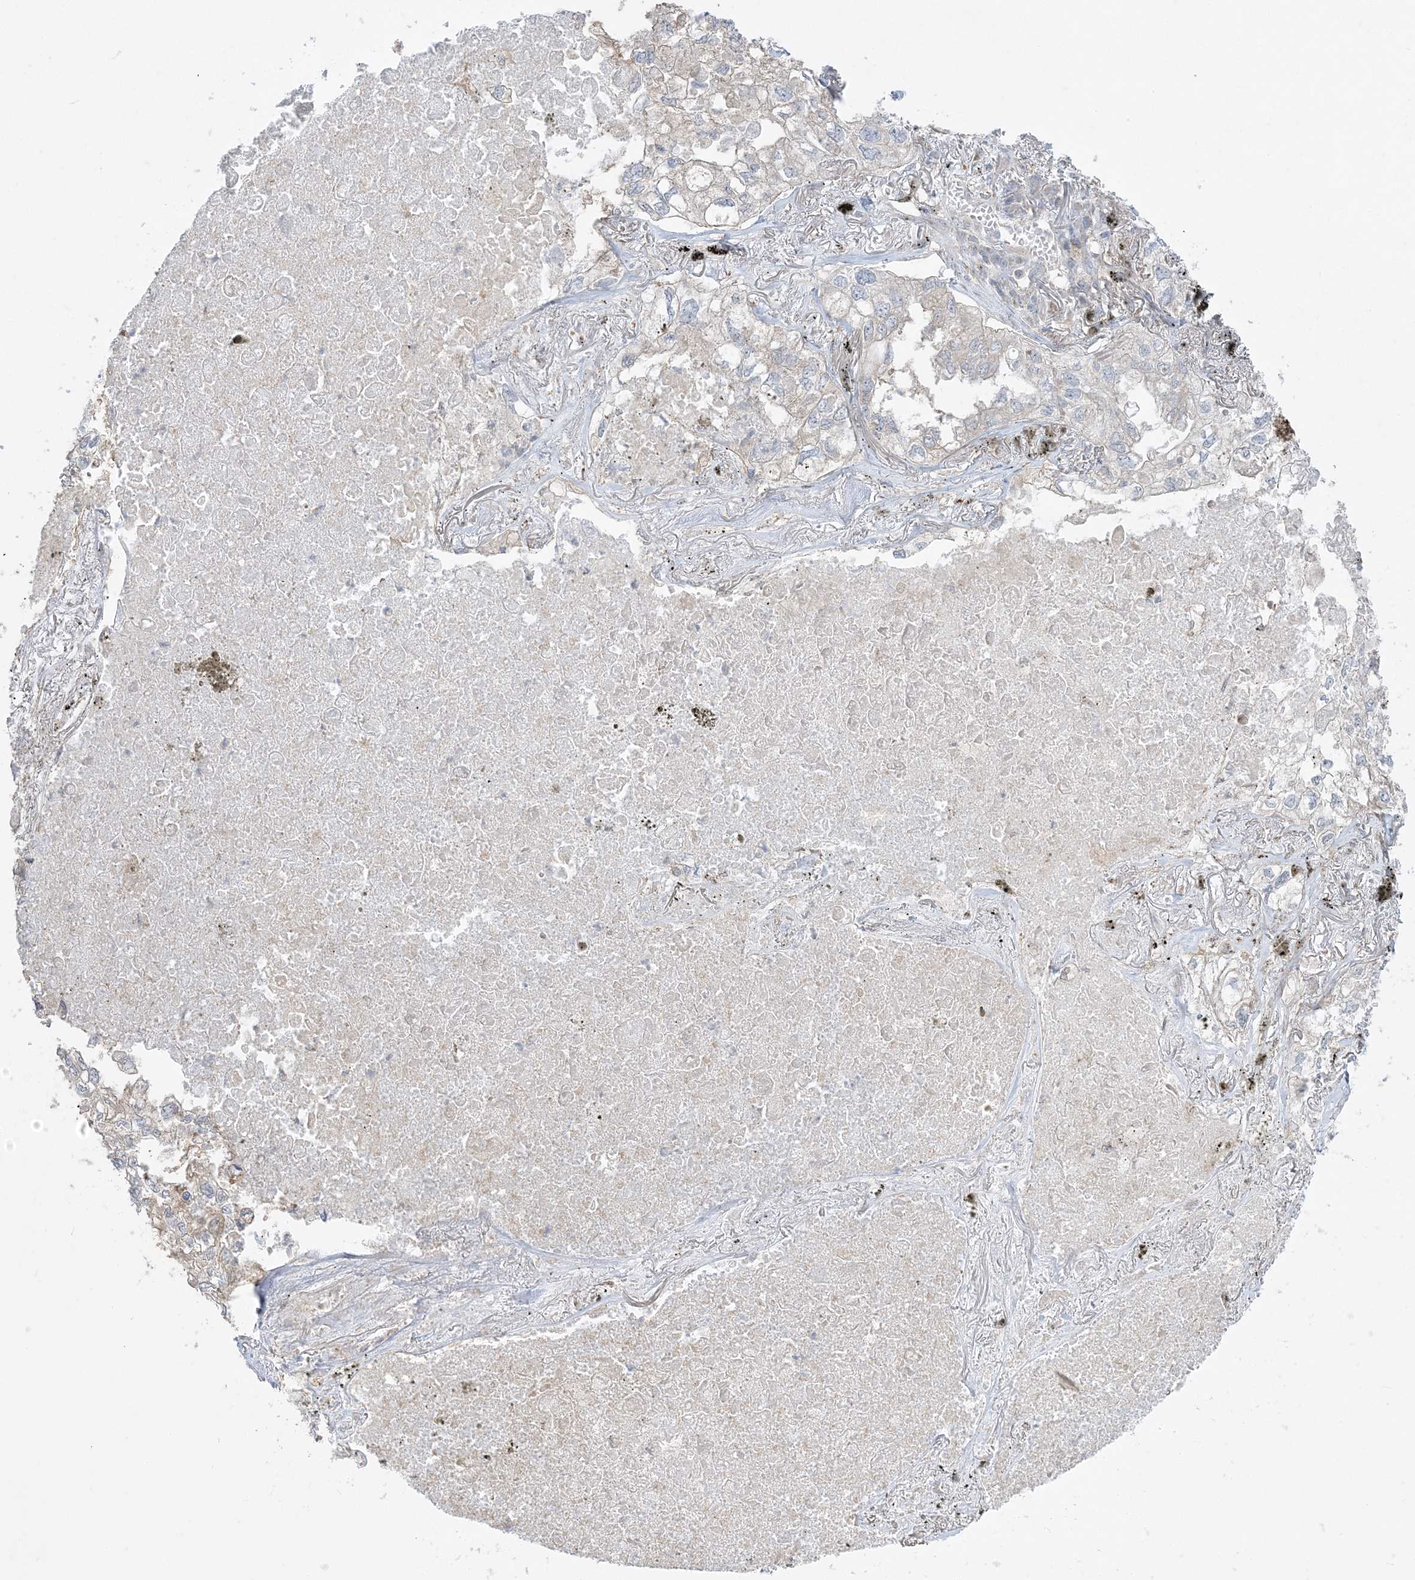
{"staining": {"intensity": "weak", "quantity": "<25%", "location": "cytoplasmic/membranous"}, "tissue": "lung cancer", "cell_type": "Tumor cells", "image_type": "cancer", "snomed": [{"axis": "morphology", "description": "Adenocarcinoma, NOS"}, {"axis": "topography", "description": "Lung"}], "caption": "This is an IHC photomicrograph of lung cancer (adenocarcinoma). There is no expression in tumor cells.", "gene": "ZC3H6", "patient": {"sex": "male", "age": 65}}